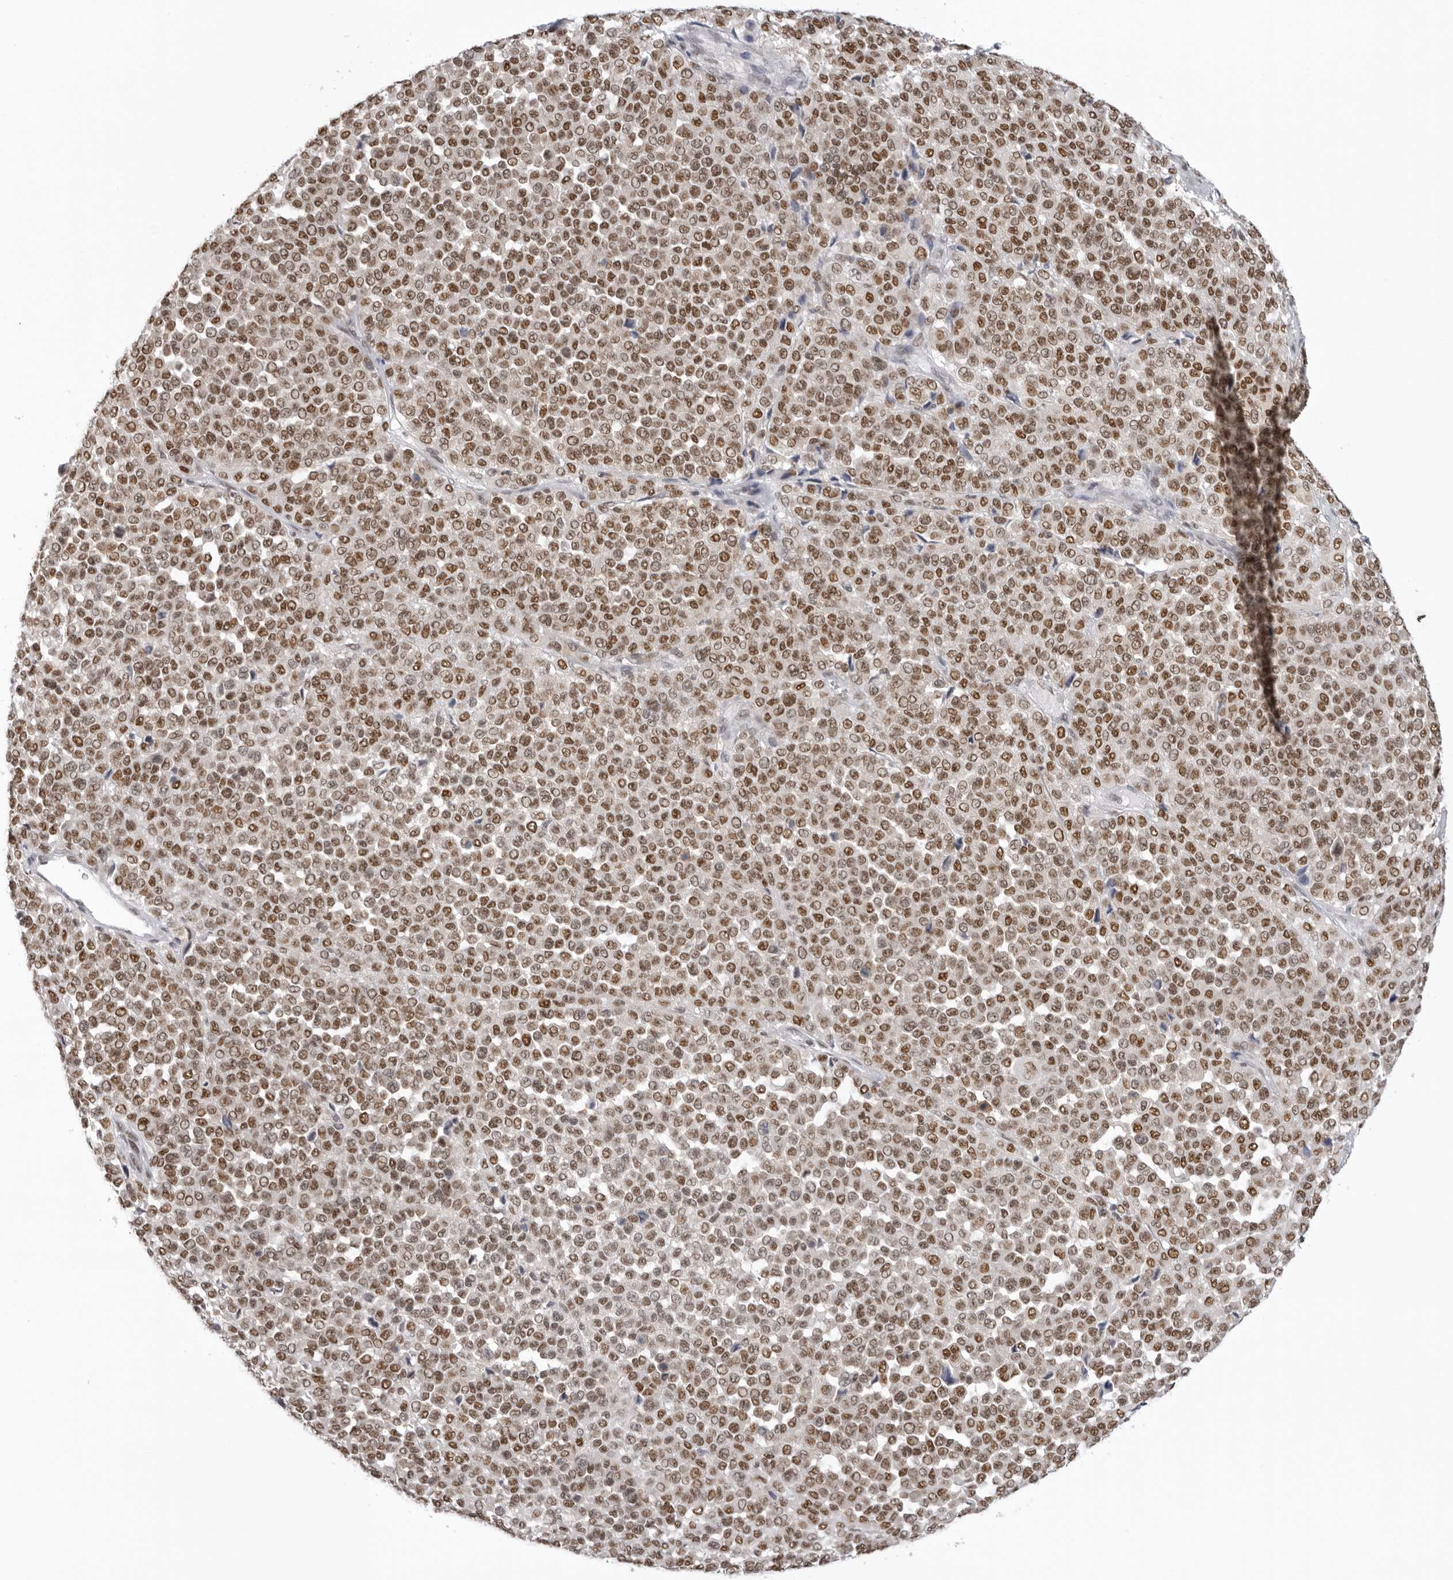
{"staining": {"intensity": "moderate", "quantity": ">75%", "location": "nuclear"}, "tissue": "melanoma", "cell_type": "Tumor cells", "image_type": "cancer", "snomed": [{"axis": "morphology", "description": "Malignant melanoma, Metastatic site"}, {"axis": "topography", "description": "Pancreas"}], "caption": "There is medium levels of moderate nuclear staining in tumor cells of malignant melanoma (metastatic site), as demonstrated by immunohistochemical staining (brown color).", "gene": "RPA2", "patient": {"sex": "female", "age": 30}}